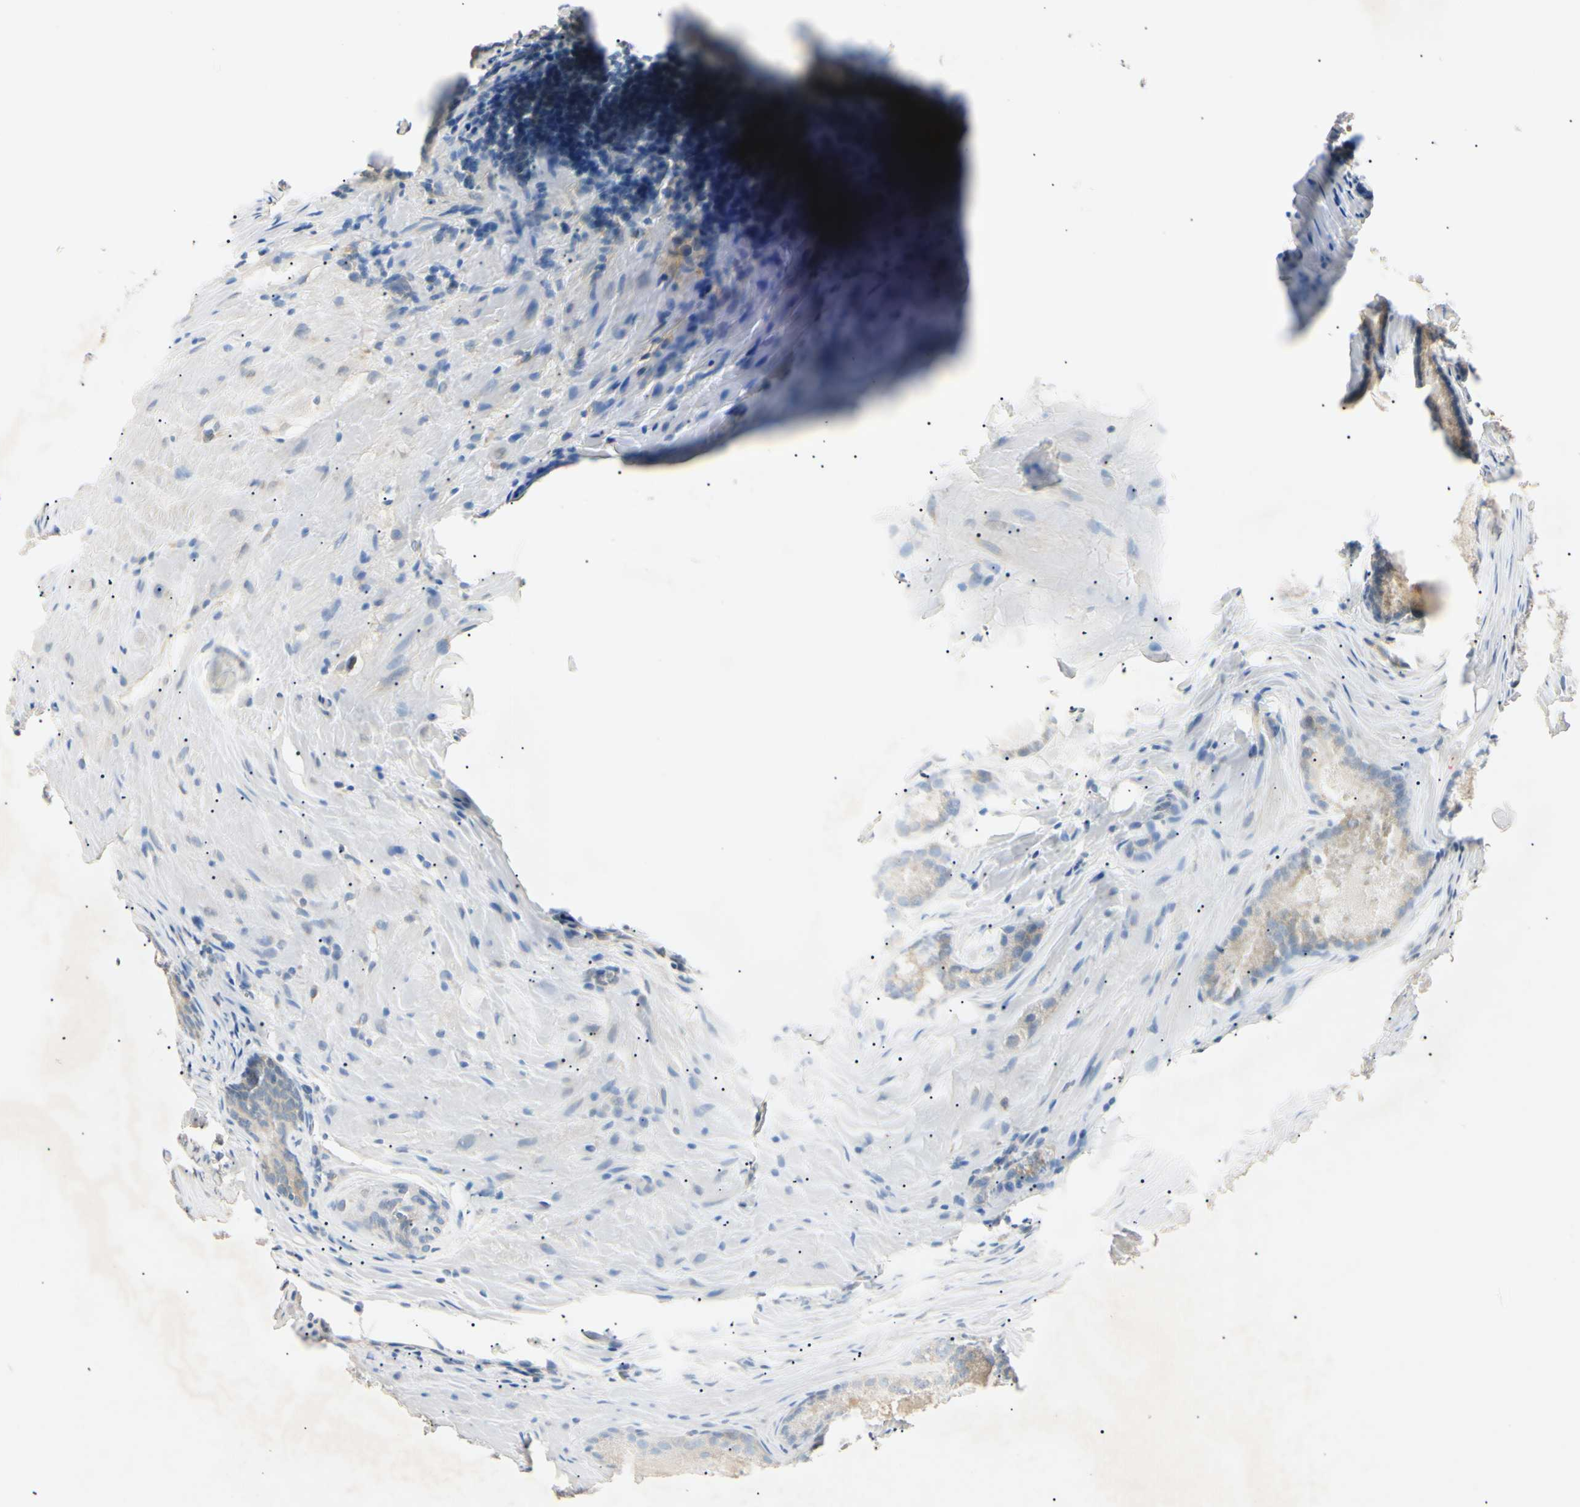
{"staining": {"intensity": "weak", "quantity": "25%-75%", "location": "cytoplasmic/membranous"}, "tissue": "prostate cancer", "cell_type": "Tumor cells", "image_type": "cancer", "snomed": [{"axis": "morphology", "description": "Adenocarcinoma, Low grade"}, {"axis": "topography", "description": "Prostate"}], "caption": "DAB (3,3'-diaminobenzidine) immunohistochemical staining of prostate low-grade adenocarcinoma reveals weak cytoplasmic/membranous protein positivity in approximately 25%-75% of tumor cells.", "gene": "DNAJB12", "patient": {"sex": "male", "age": 64}}